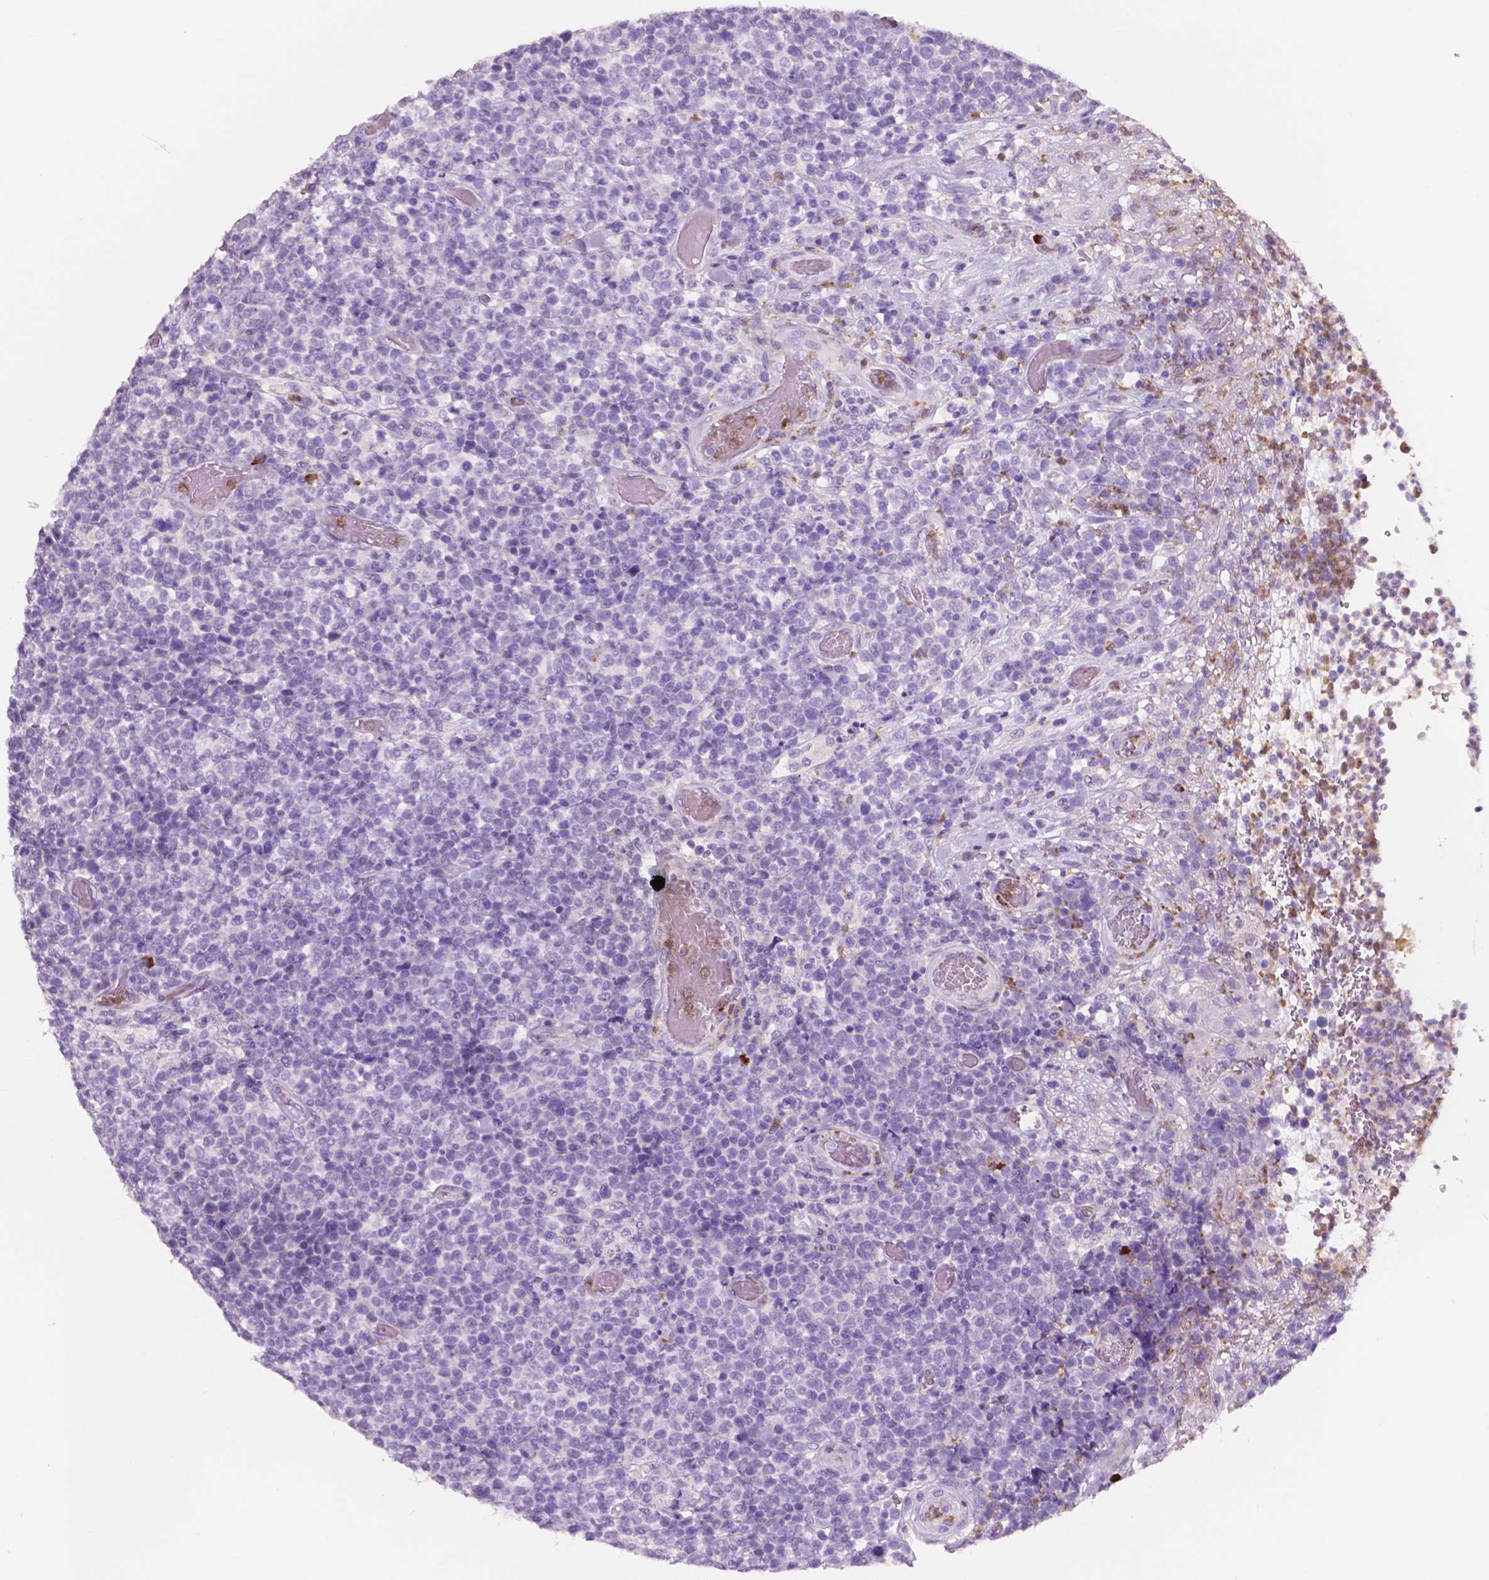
{"staining": {"intensity": "negative", "quantity": "none", "location": "none"}, "tissue": "lymphoma", "cell_type": "Tumor cells", "image_type": "cancer", "snomed": [{"axis": "morphology", "description": "Malignant lymphoma, non-Hodgkin's type, High grade"}, {"axis": "topography", "description": "Soft tissue"}], "caption": "The photomicrograph reveals no significant staining in tumor cells of malignant lymphoma, non-Hodgkin's type (high-grade). Nuclei are stained in blue.", "gene": "CUZD1", "patient": {"sex": "female", "age": 56}}